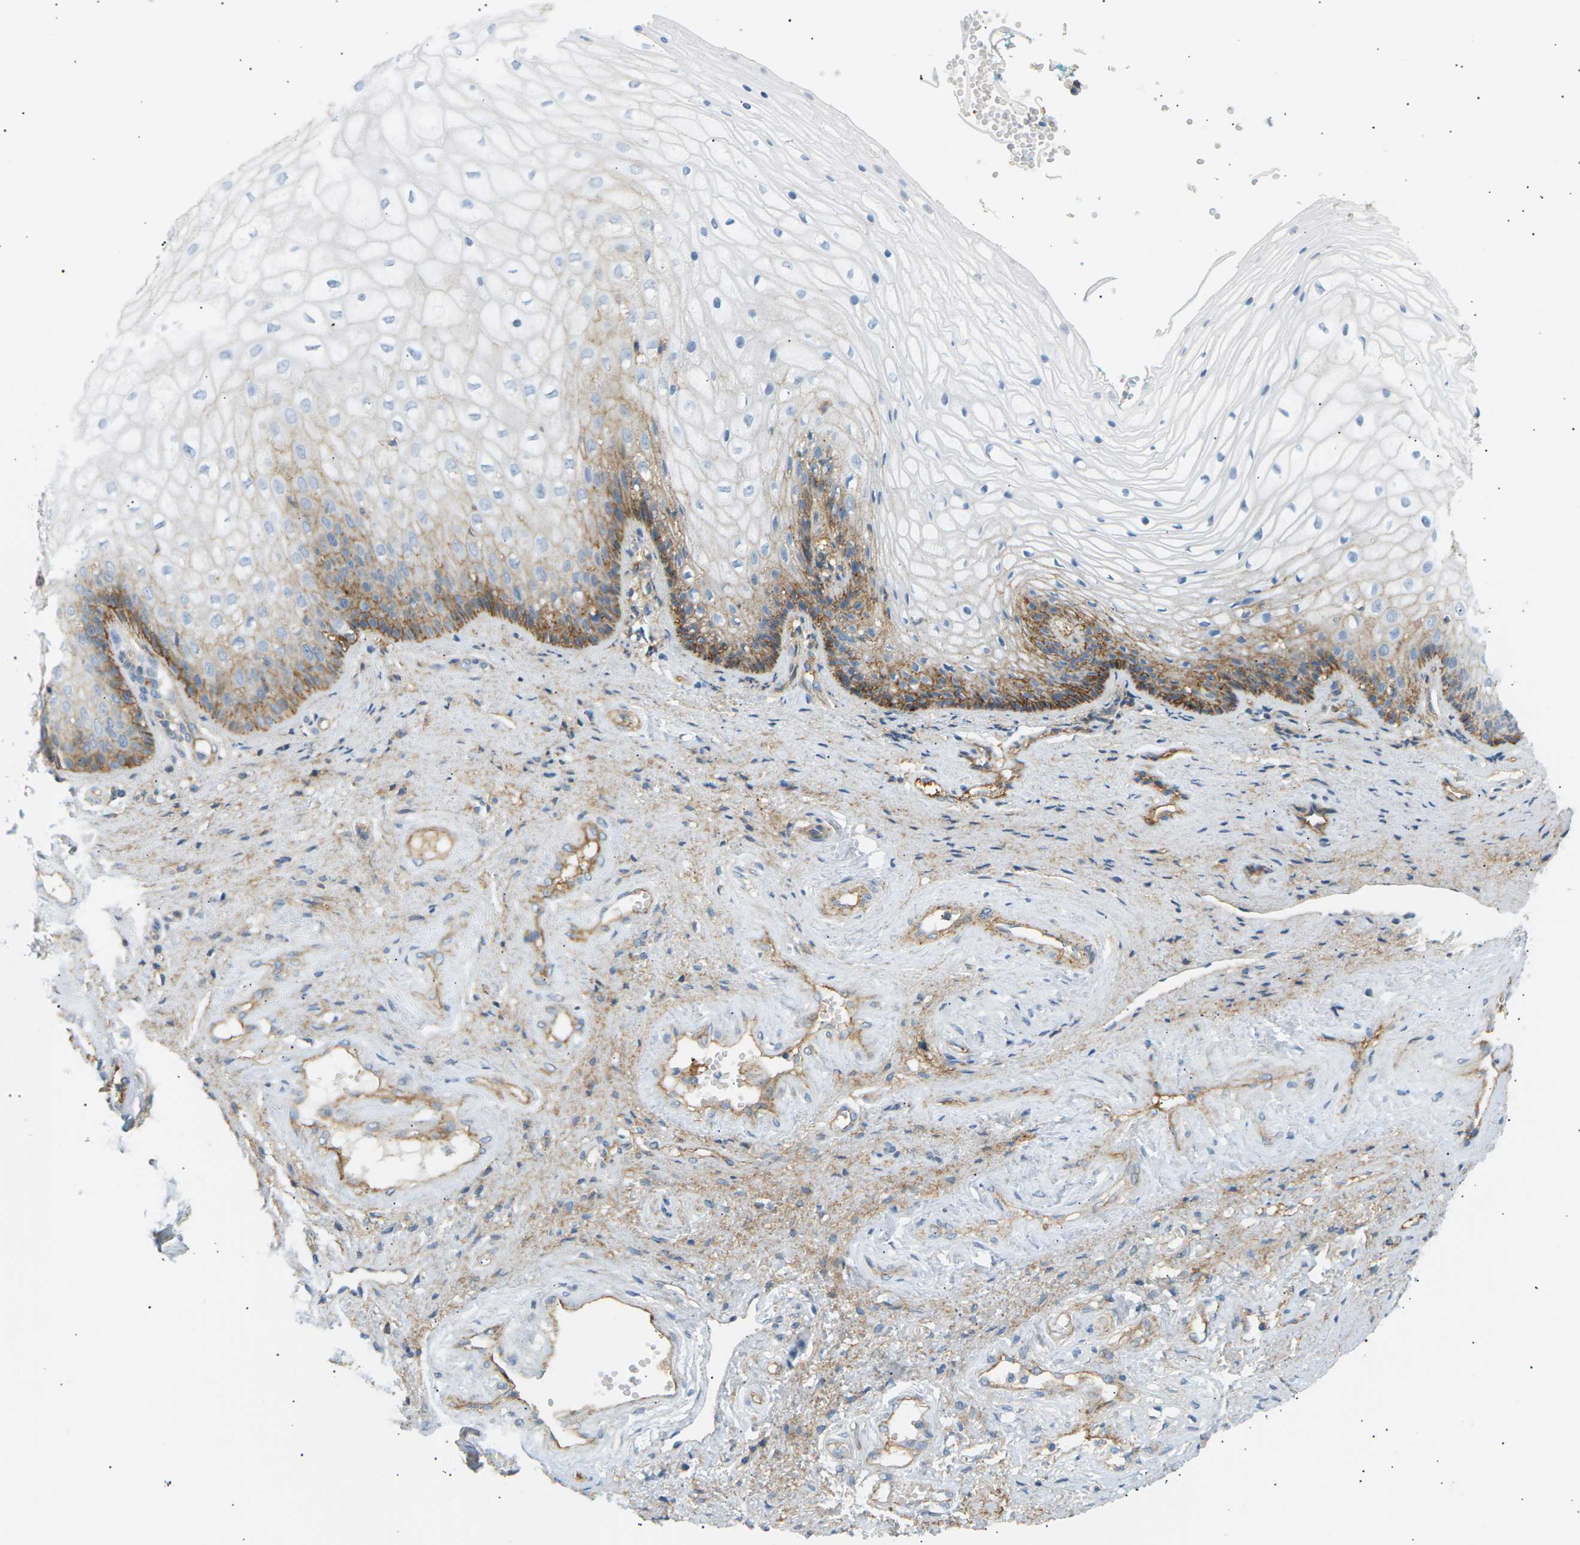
{"staining": {"intensity": "moderate", "quantity": "<25%", "location": "cytoplasmic/membranous"}, "tissue": "vagina", "cell_type": "Squamous epithelial cells", "image_type": "normal", "snomed": [{"axis": "morphology", "description": "Normal tissue, NOS"}, {"axis": "topography", "description": "Vagina"}], "caption": "This is a photomicrograph of IHC staining of unremarkable vagina, which shows moderate positivity in the cytoplasmic/membranous of squamous epithelial cells.", "gene": "ATP2B4", "patient": {"sex": "female", "age": 34}}